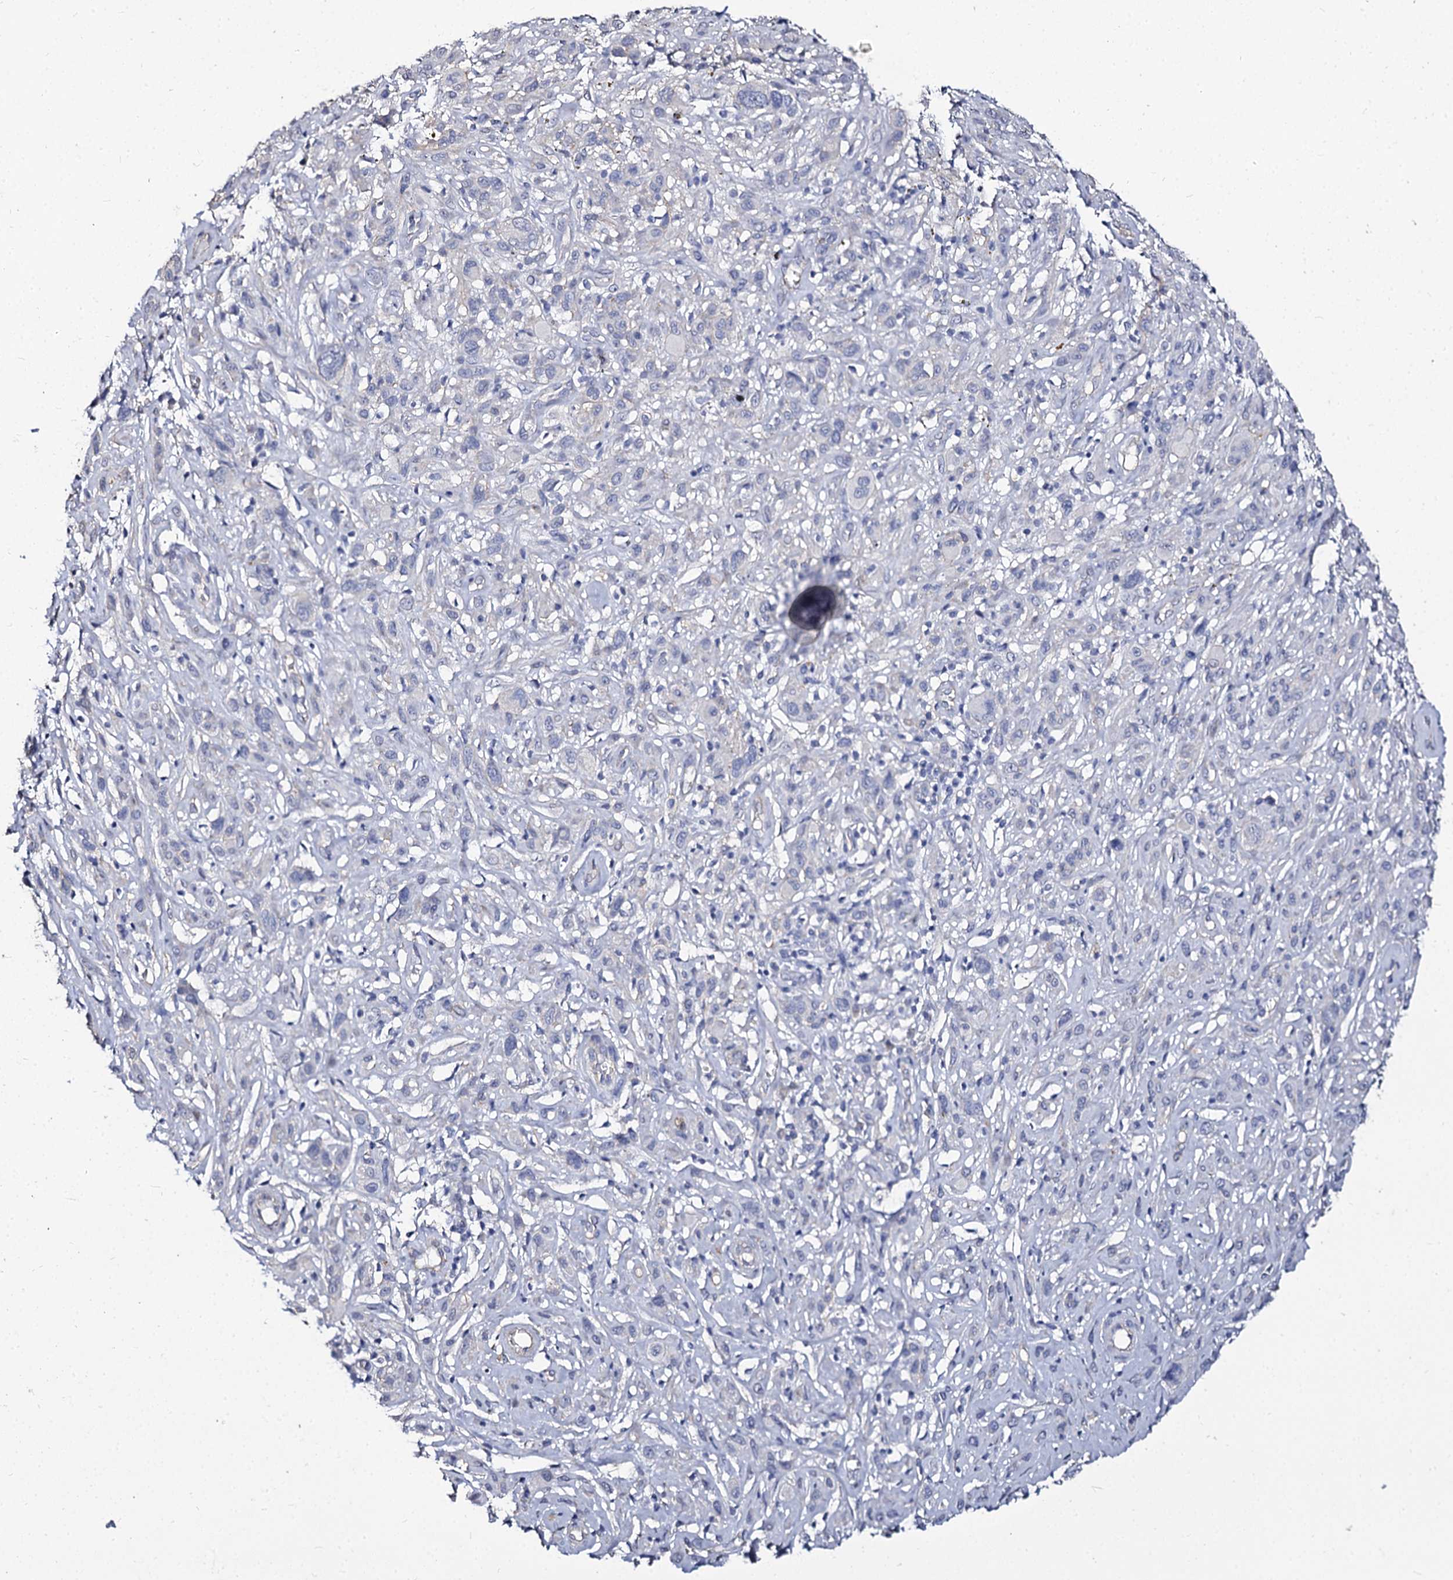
{"staining": {"intensity": "negative", "quantity": "none", "location": "none"}, "tissue": "melanoma", "cell_type": "Tumor cells", "image_type": "cancer", "snomed": [{"axis": "morphology", "description": "Malignant melanoma, NOS"}, {"axis": "topography", "description": "Skin of trunk"}], "caption": "Micrograph shows no protein staining in tumor cells of malignant melanoma tissue.", "gene": "CBFB", "patient": {"sex": "male", "age": 71}}